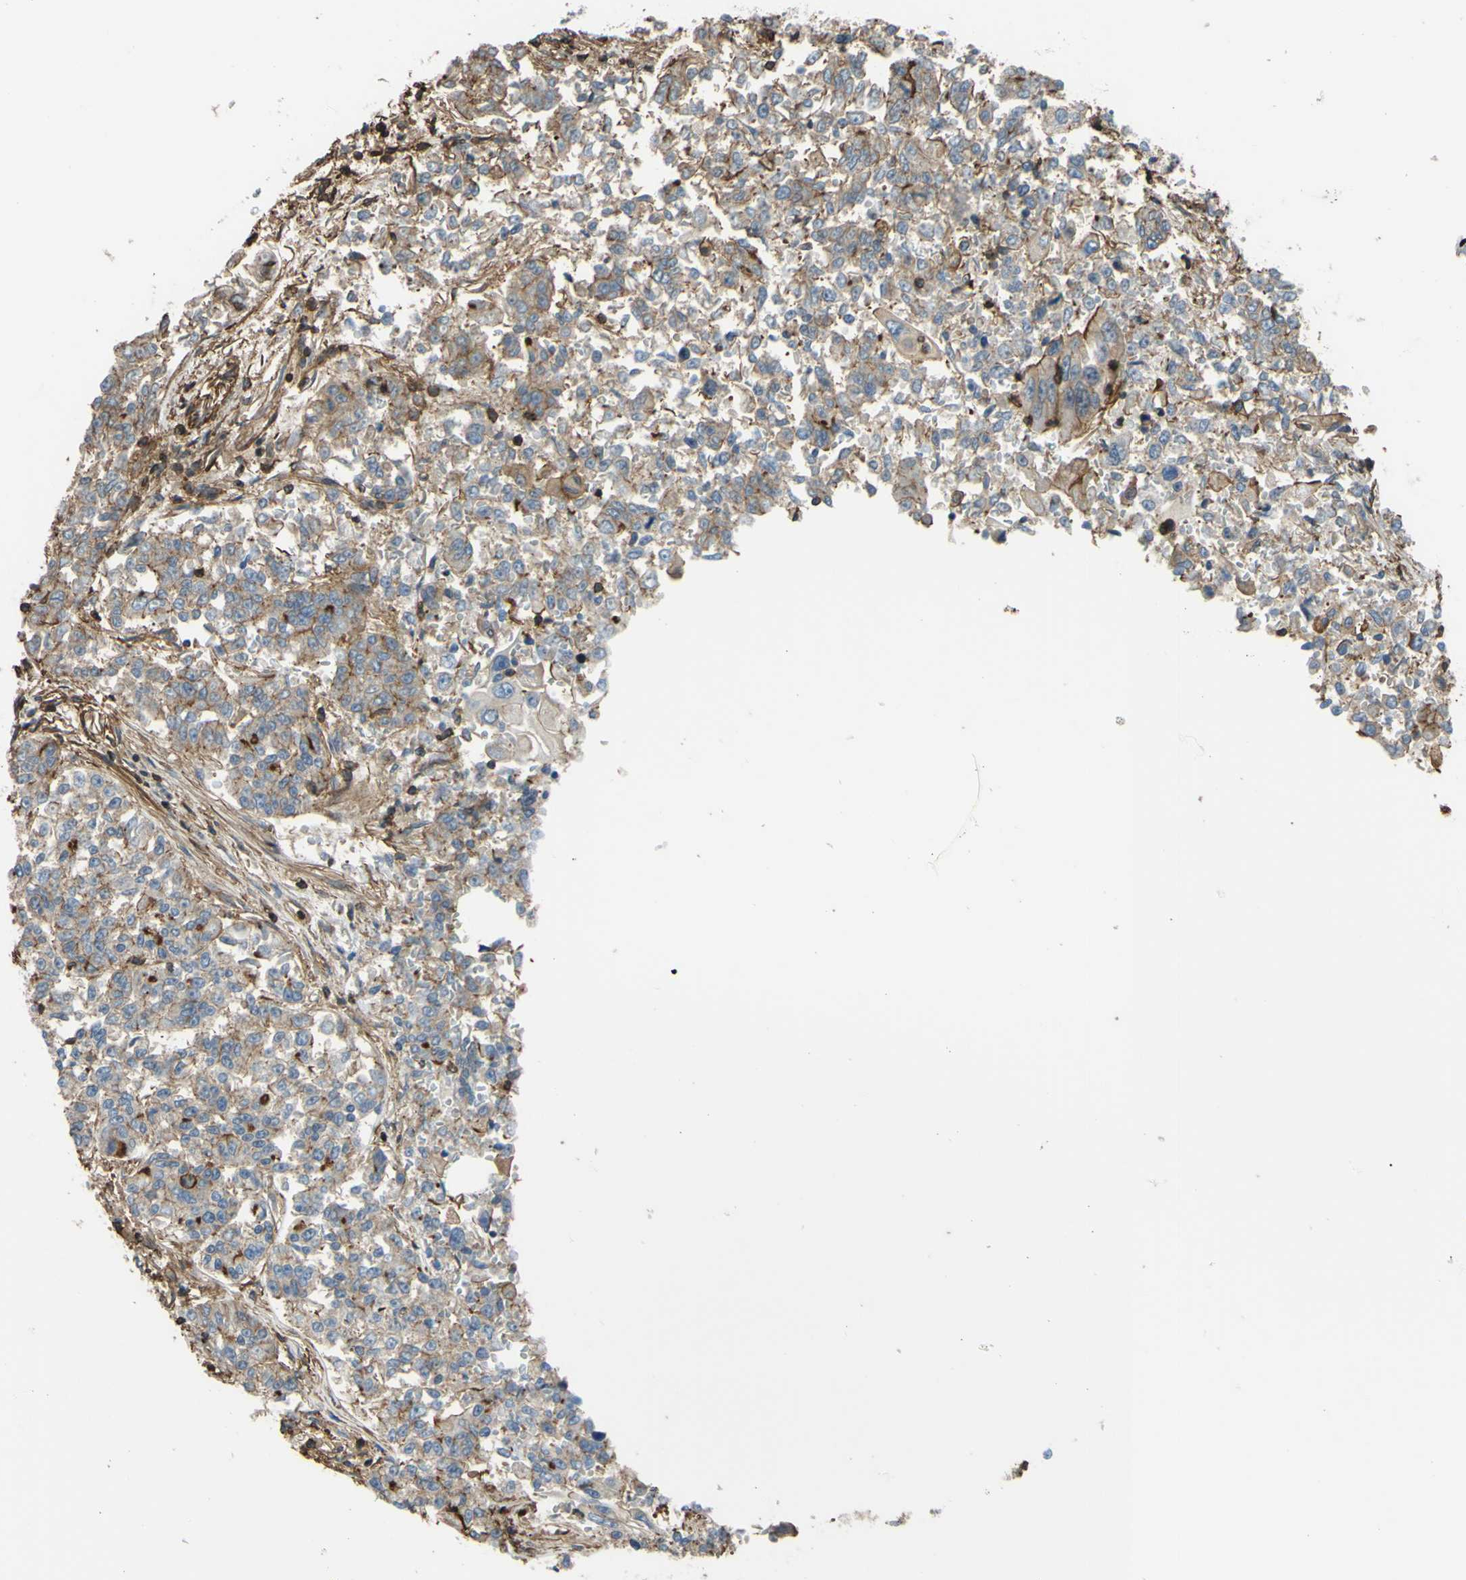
{"staining": {"intensity": "weak", "quantity": "<25%", "location": "cytoplasmic/membranous"}, "tissue": "lung cancer", "cell_type": "Tumor cells", "image_type": "cancer", "snomed": [{"axis": "morphology", "description": "Adenocarcinoma, NOS"}, {"axis": "topography", "description": "Lung"}], "caption": "Image shows no protein staining in tumor cells of adenocarcinoma (lung) tissue.", "gene": "ADD3", "patient": {"sex": "male", "age": 84}}